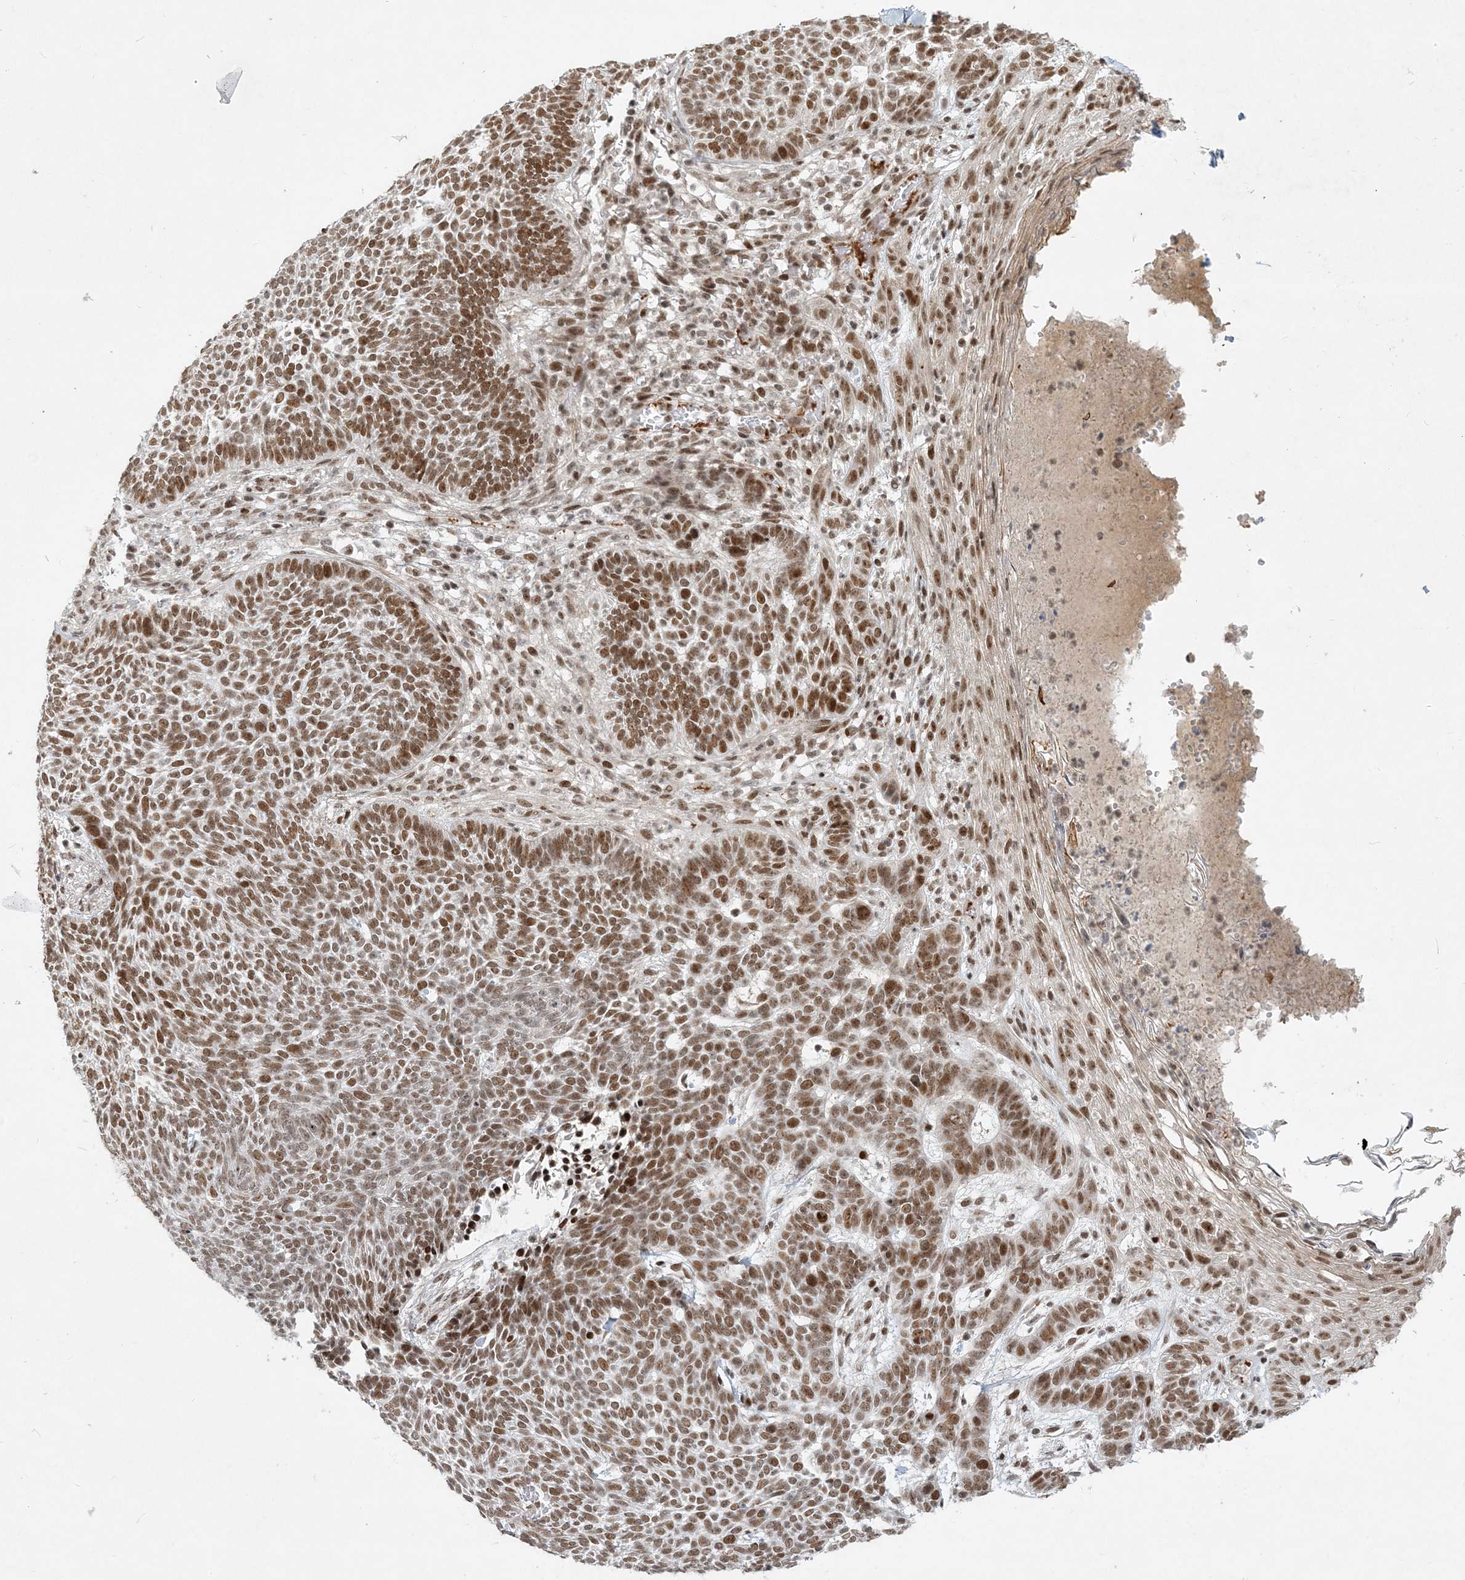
{"staining": {"intensity": "moderate", "quantity": ">75%", "location": "nuclear"}, "tissue": "skin cancer", "cell_type": "Tumor cells", "image_type": "cancer", "snomed": [{"axis": "morphology", "description": "Normal tissue, NOS"}, {"axis": "morphology", "description": "Basal cell carcinoma"}, {"axis": "topography", "description": "Skin"}], "caption": "An image showing moderate nuclear staining in approximately >75% of tumor cells in skin cancer (basal cell carcinoma), as visualized by brown immunohistochemical staining.", "gene": "BAZ1B", "patient": {"sex": "male", "age": 64}}